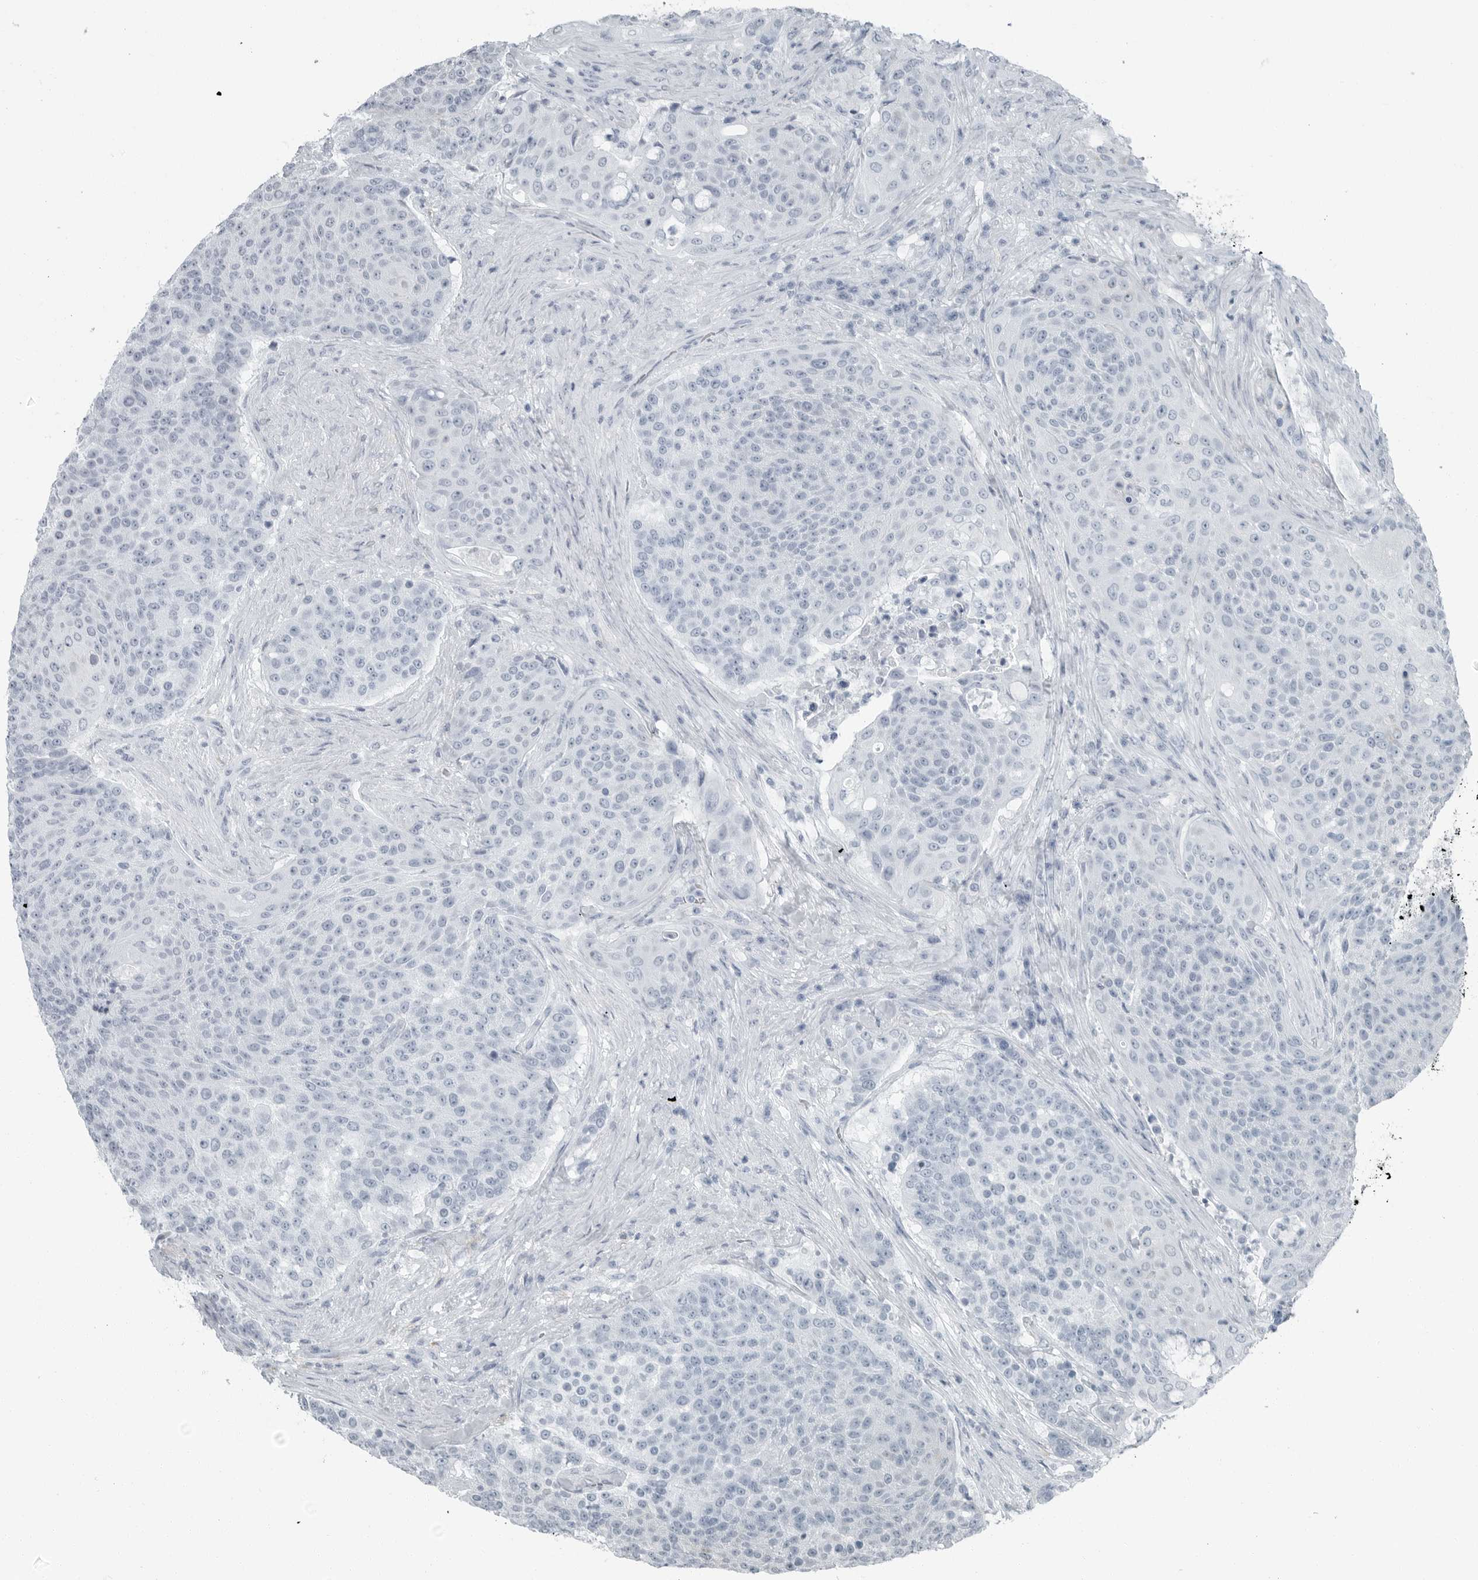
{"staining": {"intensity": "negative", "quantity": "none", "location": "none"}, "tissue": "urothelial cancer", "cell_type": "Tumor cells", "image_type": "cancer", "snomed": [{"axis": "morphology", "description": "Urothelial carcinoma, High grade"}, {"axis": "topography", "description": "Urinary bladder"}], "caption": "Human urothelial carcinoma (high-grade) stained for a protein using immunohistochemistry (IHC) exhibits no staining in tumor cells.", "gene": "FABP6", "patient": {"sex": "female", "age": 63}}